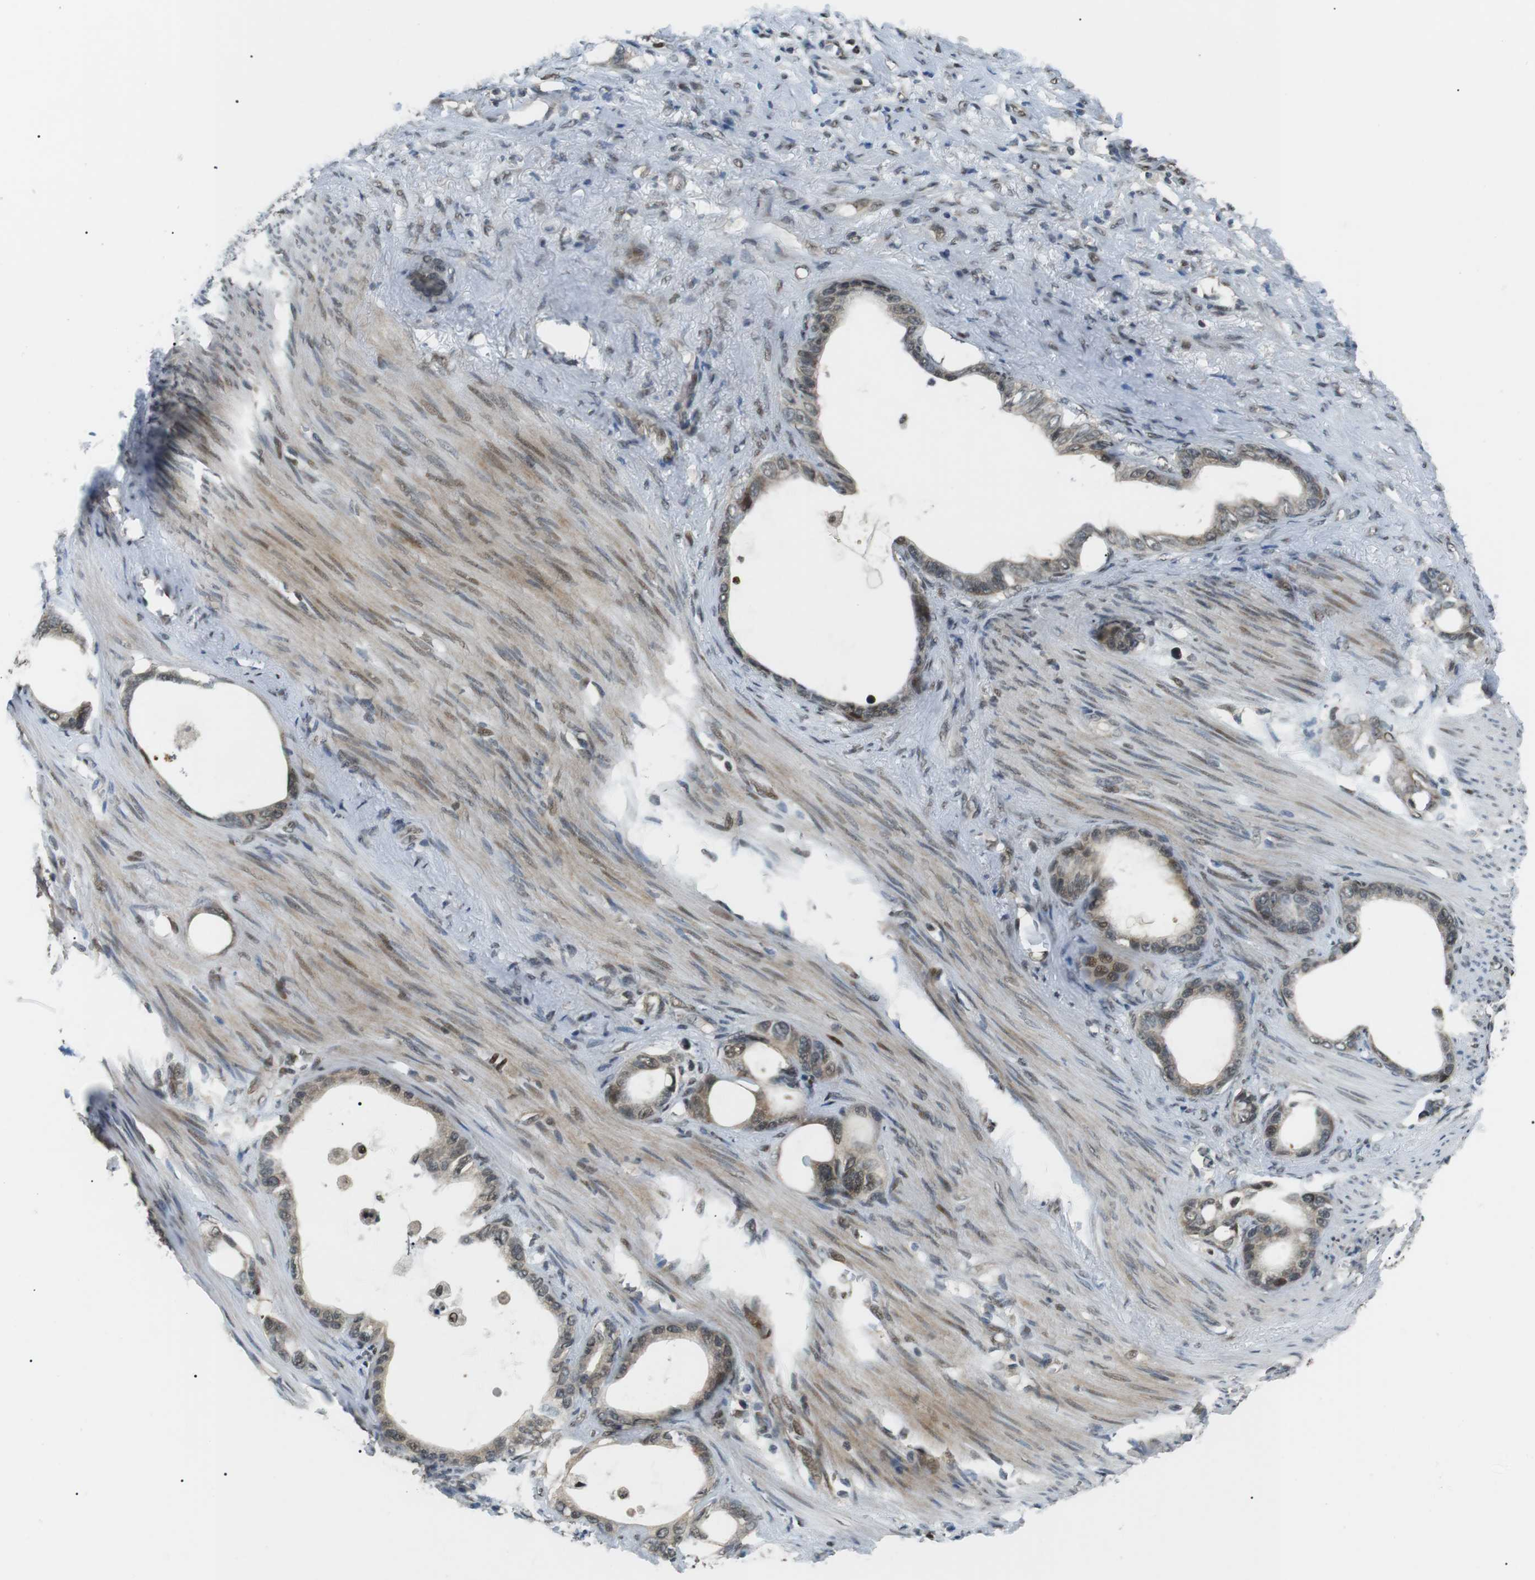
{"staining": {"intensity": "moderate", "quantity": ">75%", "location": "cytoplasmic/membranous,nuclear"}, "tissue": "stomach cancer", "cell_type": "Tumor cells", "image_type": "cancer", "snomed": [{"axis": "morphology", "description": "Adenocarcinoma, NOS"}, {"axis": "topography", "description": "Stomach"}], "caption": "This photomicrograph exhibits IHC staining of human stomach cancer, with medium moderate cytoplasmic/membranous and nuclear expression in about >75% of tumor cells.", "gene": "ORAI3", "patient": {"sex": "female", "age": 75}}